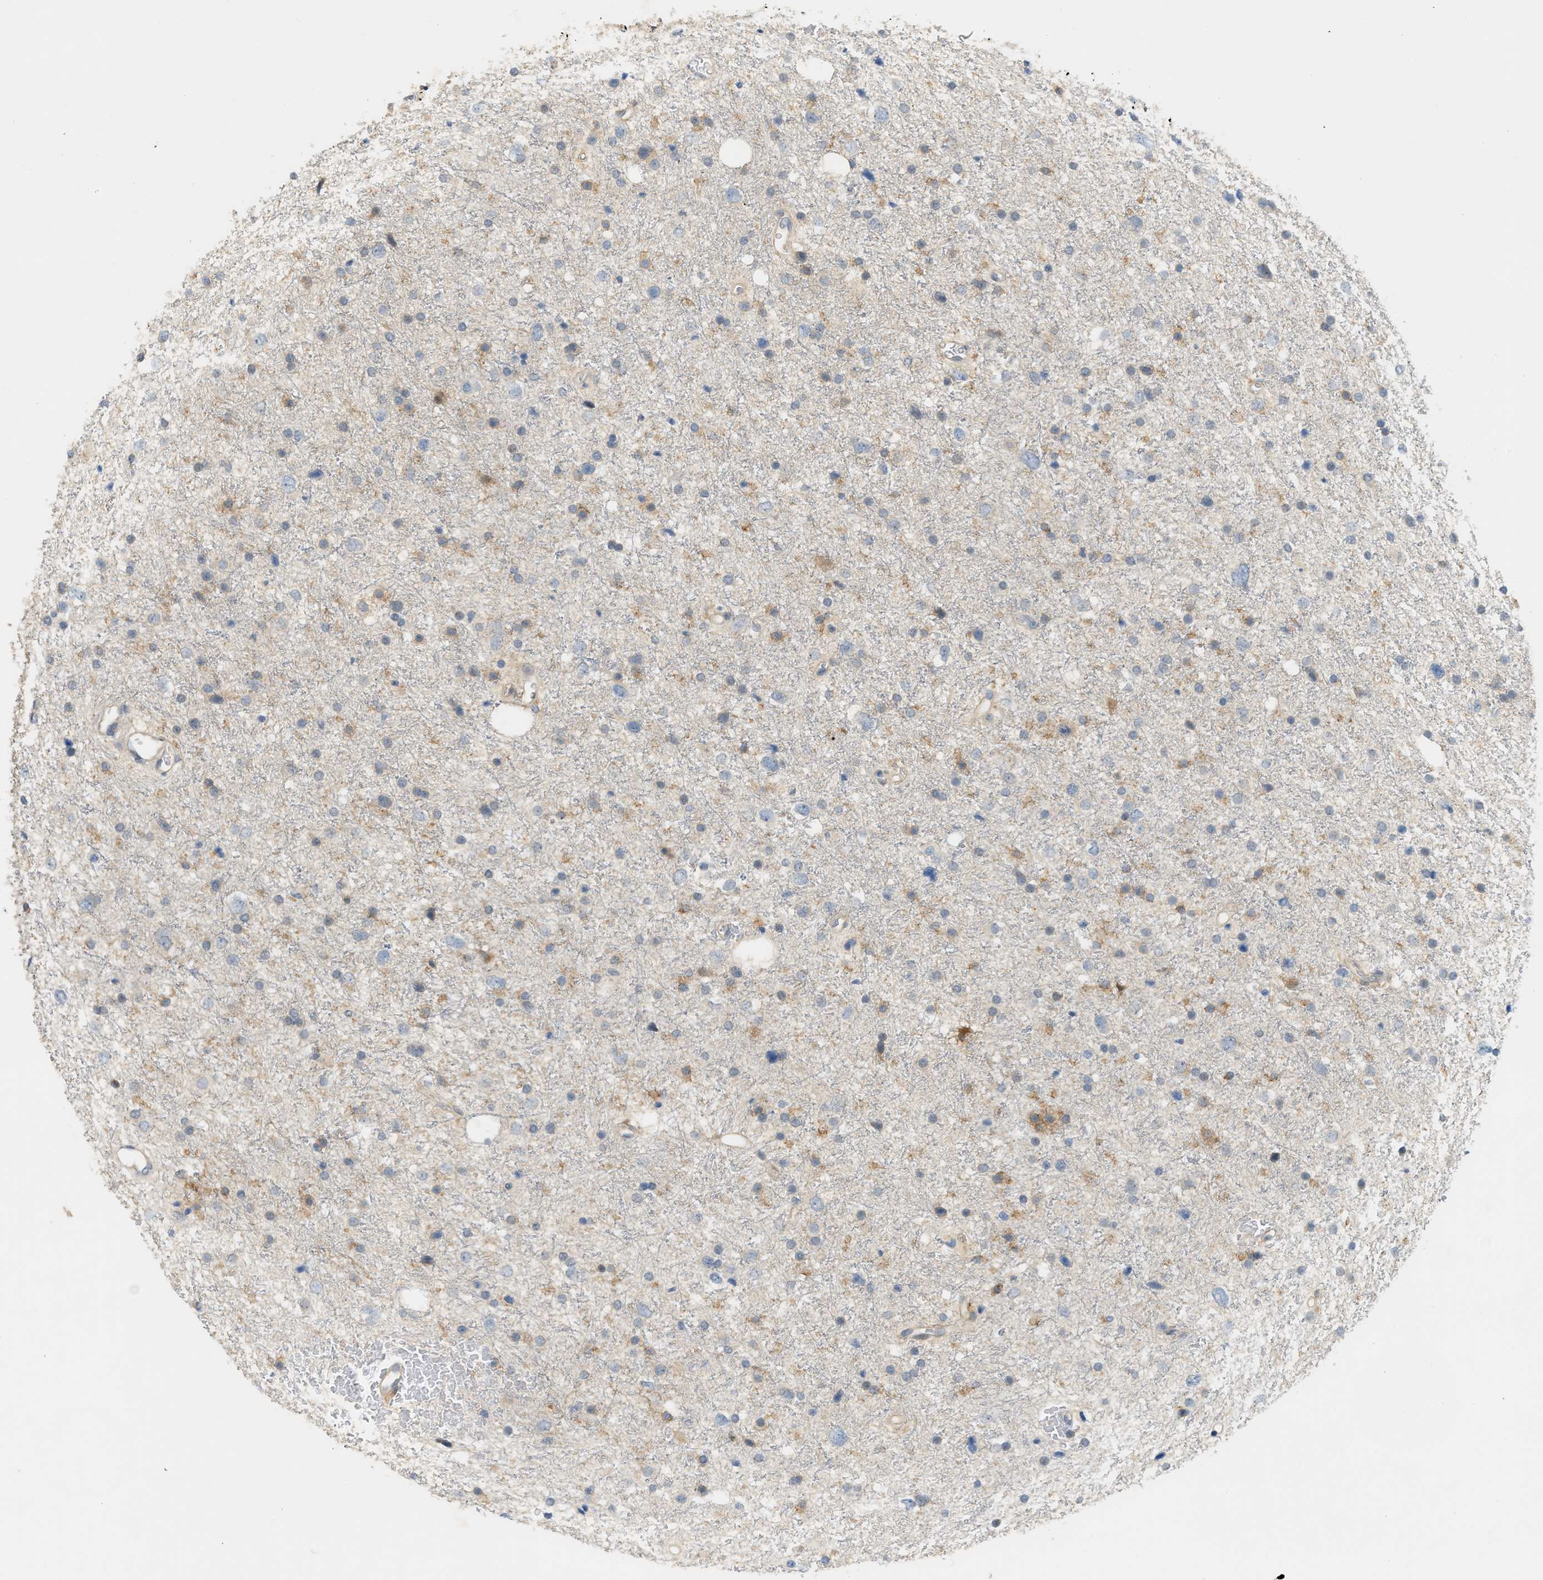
{"staining": {"intensity": "weak", "quantity": ">75%", "location": "cytoplasmic/membranous"}, "tissue": "glioma", "cell_type": "Tumor cells", "image_type": "cancer", "snomed": [{"axis": "morphology", "description": "Glioma, malignant, Low grade"}, {"axis": "topography", "description": "Brain"}], "caption": "Weak cytoplasmic/membranous staining for a protein is present in approximately >75% of tumor cells of glioma using IHC.", "gene": "PDCL3", "patient": {"sex": "female", "age": 37}}